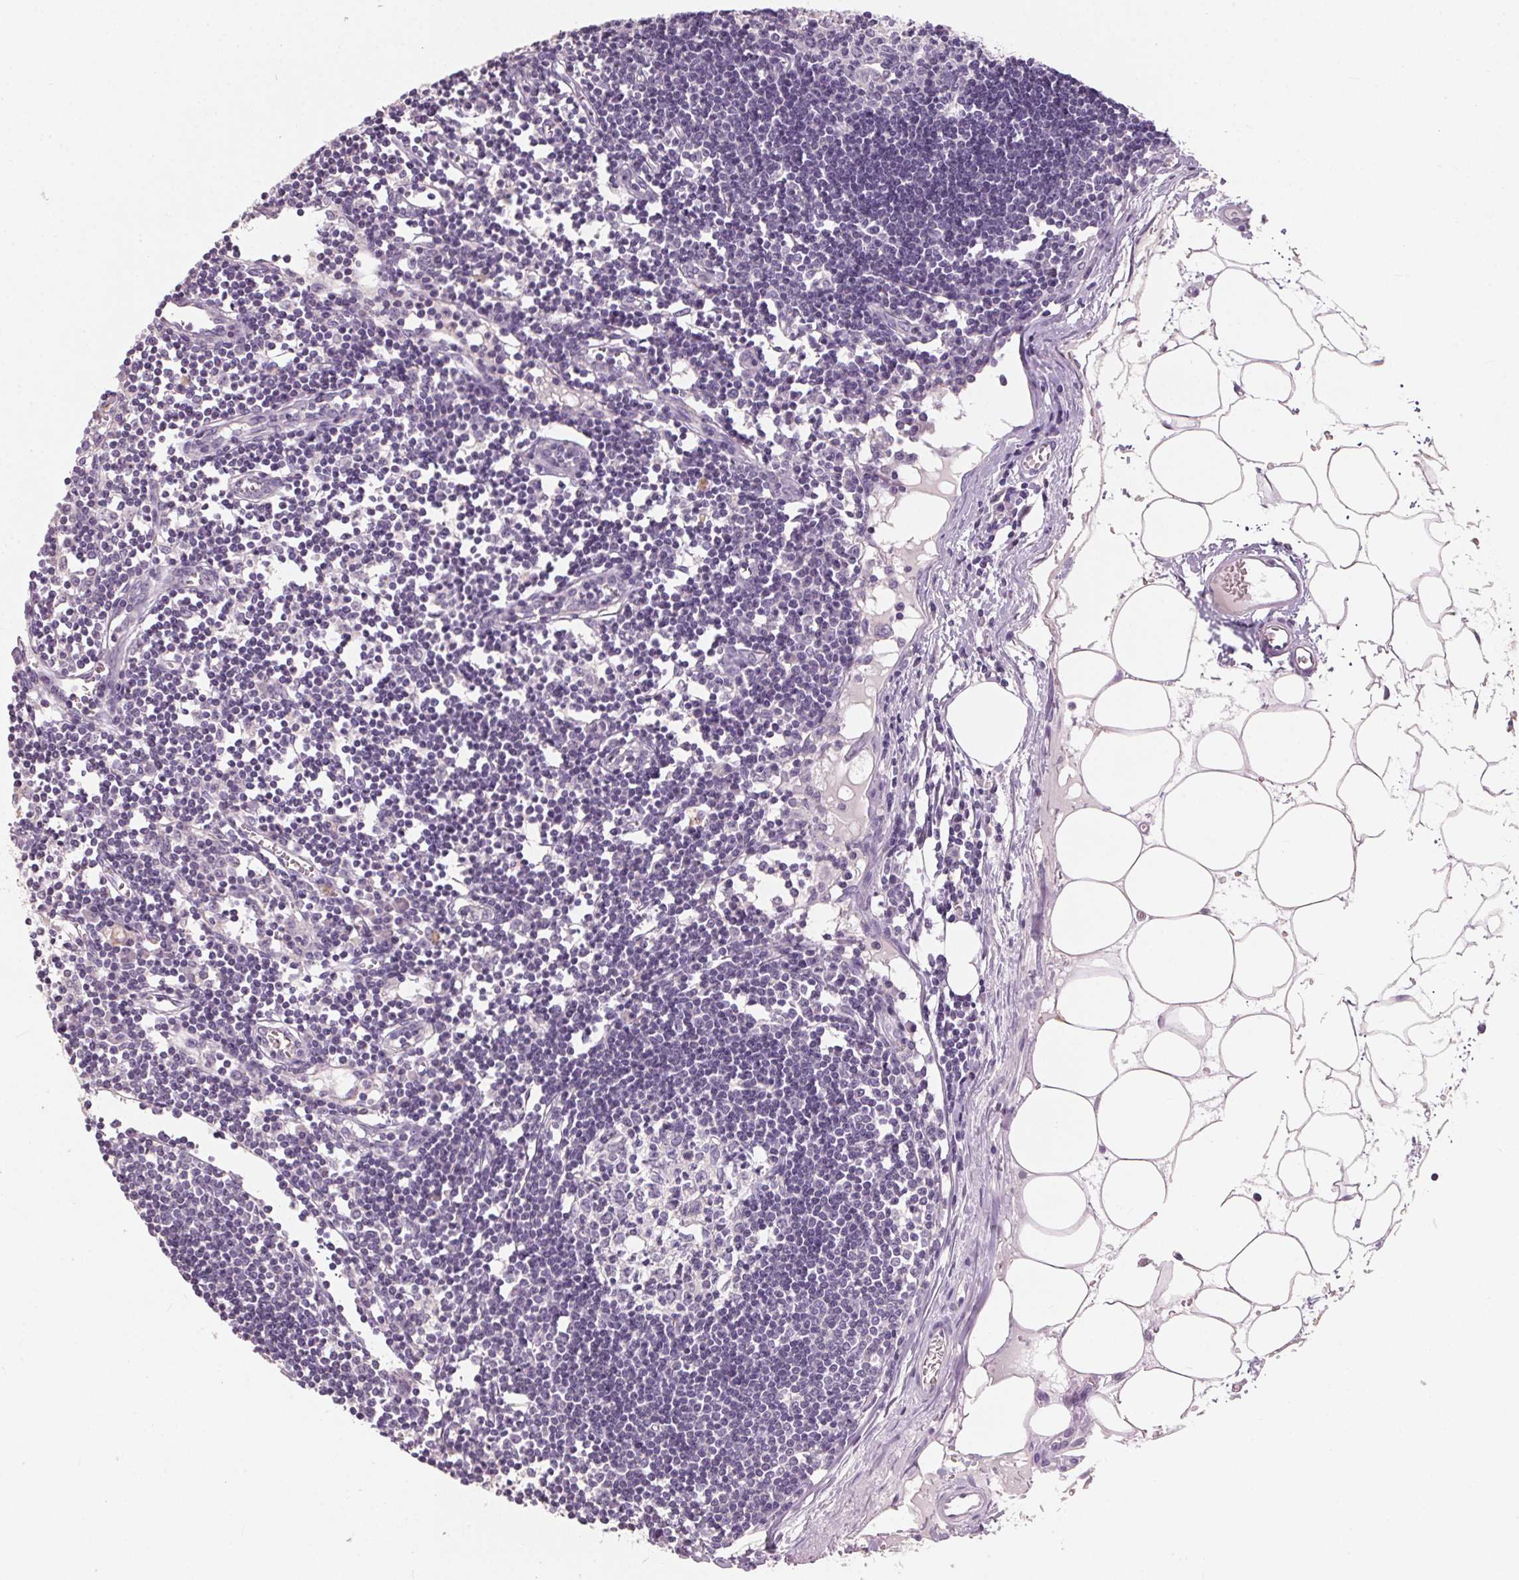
{"staining": {"intensity": "negative", "quantity": "none", "location": "none"}, "tissue": "lymph node", "cell_type": "Germinal center cells", "image_type": "normal", "snomed": [{"axis": "morphology", "description": "Normal tissue, NOS"}, {"axis": "topography", "description": "Lymph node"}], "caption": "Germinal center cells are negative for protein expression in normal human lymph node. (DAB immunohistochemistry (IHC) visualized using brightfield microscopy, high magnification).", "gene": "HSD17B1", "patient": {"sex": "female", "age": 65}}